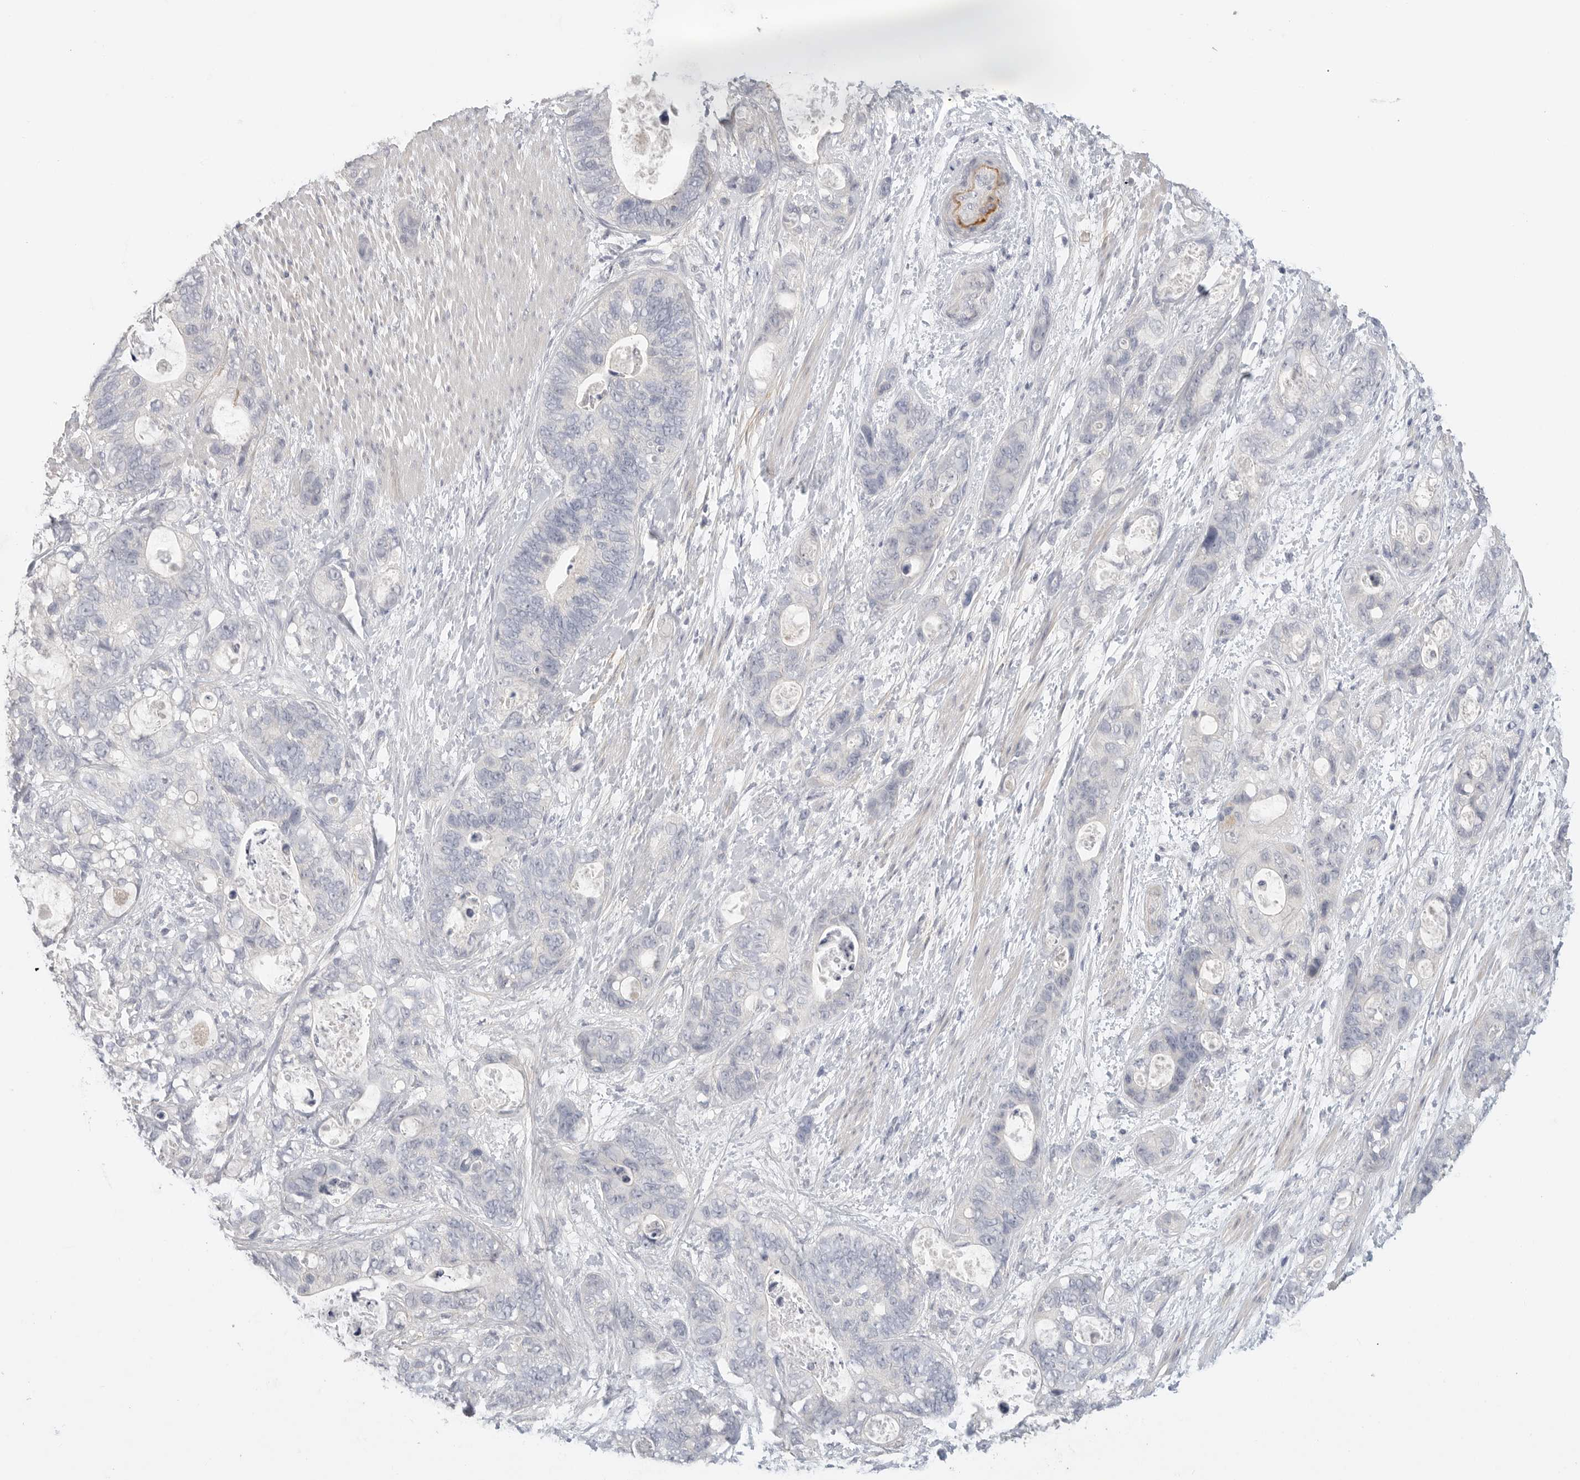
{"staining": {"intensity": "negative", "quantity": "none", "location": "none"}, "tissue": "stomach cancer", "cell_type": "Tumor cells", "image_type": "cancer", "snomed": [{"axis": "morphology", "description": "Normal tissue, NOS"}, {"axis": "morphology", "description": "Adenocarcinoma, NOS"}, {"axis": "topography", "description": "Stomach"}], "caption": "Tumor cells are negative for brown protein staining in stomach cancer (adenocarcinoma).", "gene": "FBN2", "patient": {"sex": "female", "age": 89}}